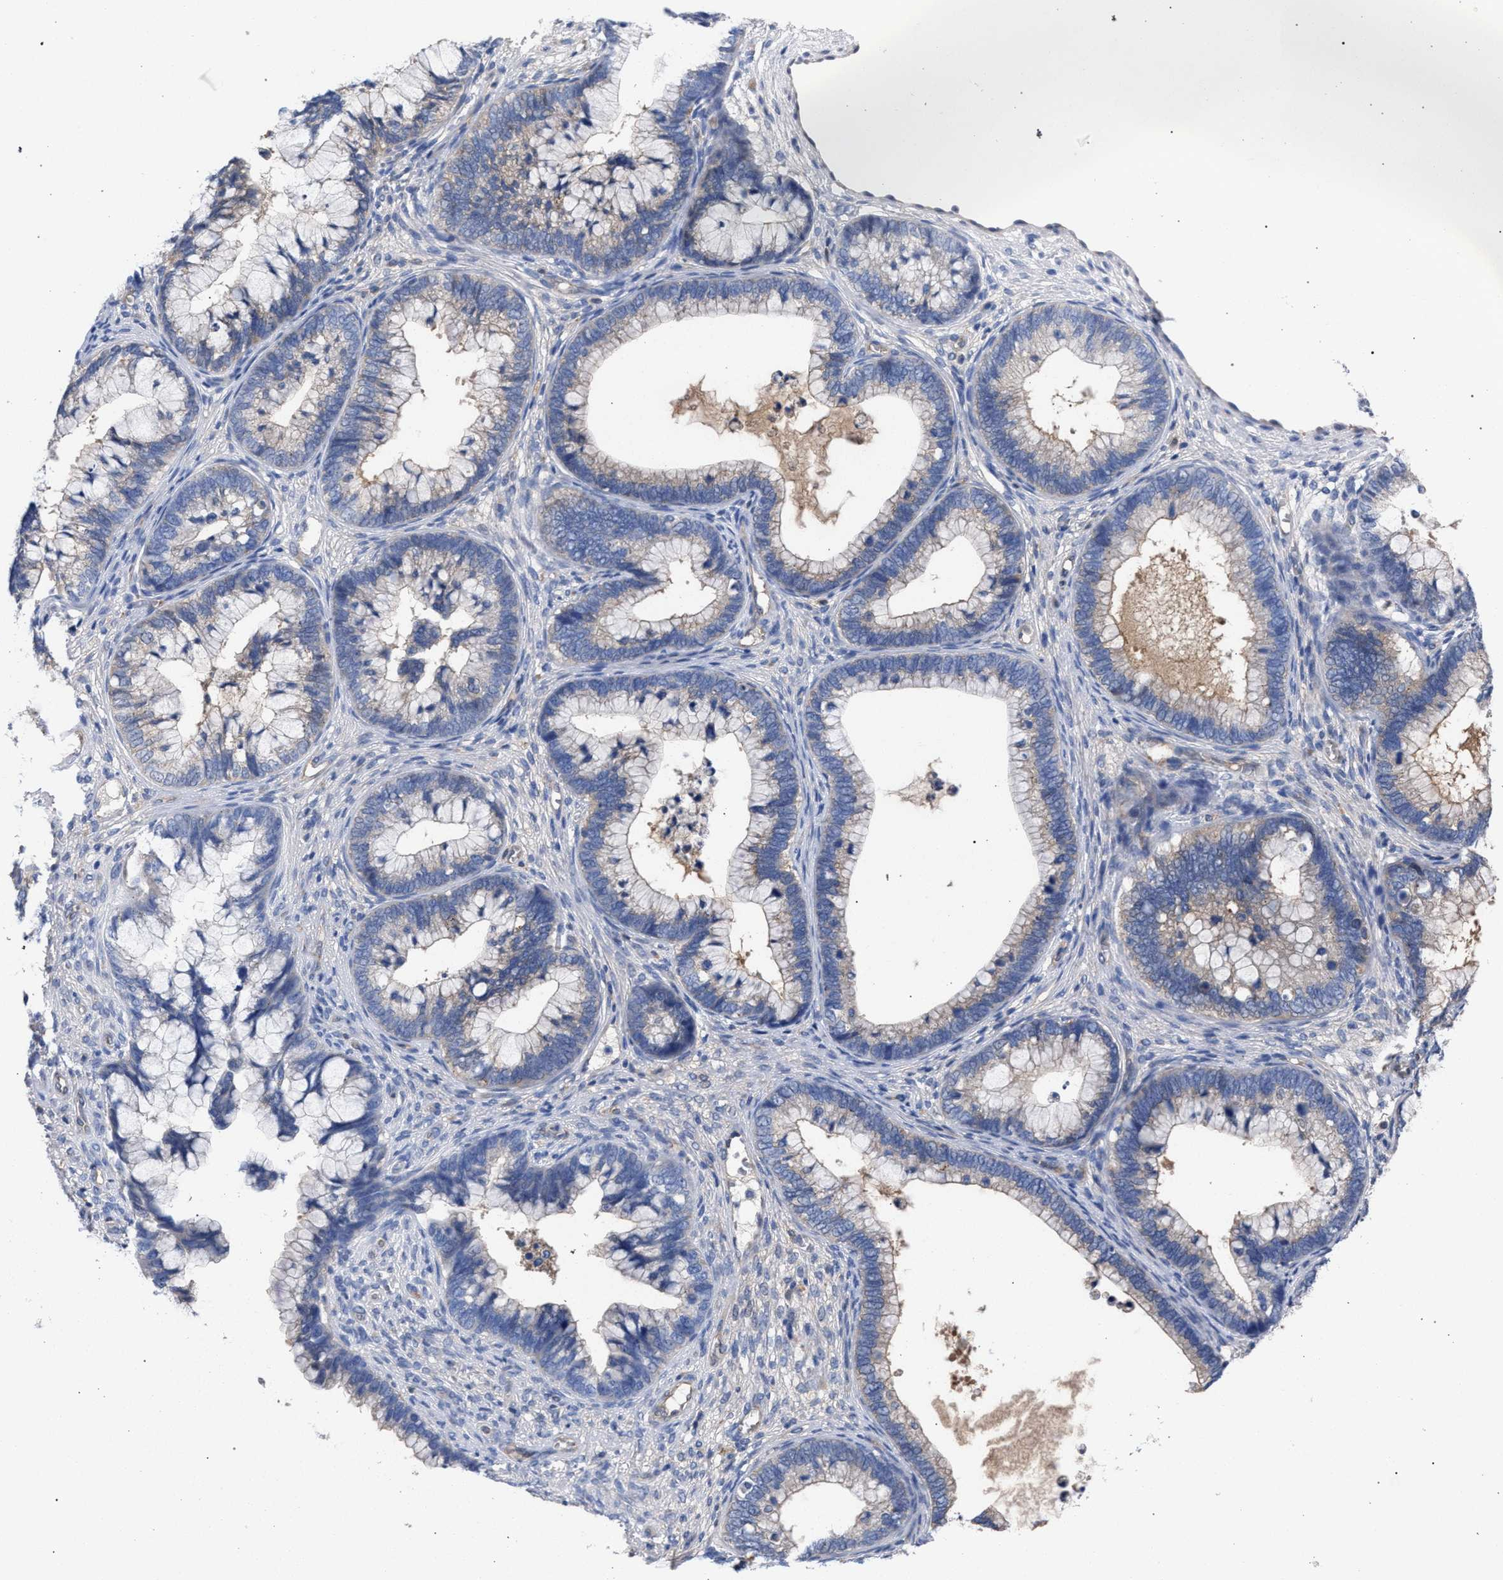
{"staining": {"intensity": "weak", "quantity": "<25%", "location": "cytoplasmic/membranous"}, "tissue": "cervical cancer", "cell_type": "Tumor cells", "image_type": "cancer", "snomed": [{"axis": "morphology", "description": "Adenocarcinoma, NOS"}, {"axis": "topography", "description": "Cervix"}], "caption": "High magnification brightfield microscopy of cervical cancer (adenocarcinoma) stained with DAB (3,3'-diaminobenzidine) (brown) and counterstained with hematoxylin (blue): tumor cells show no significant staining.", "gene": "GMPR", "patient": {"sex": "female", "age": 44}}